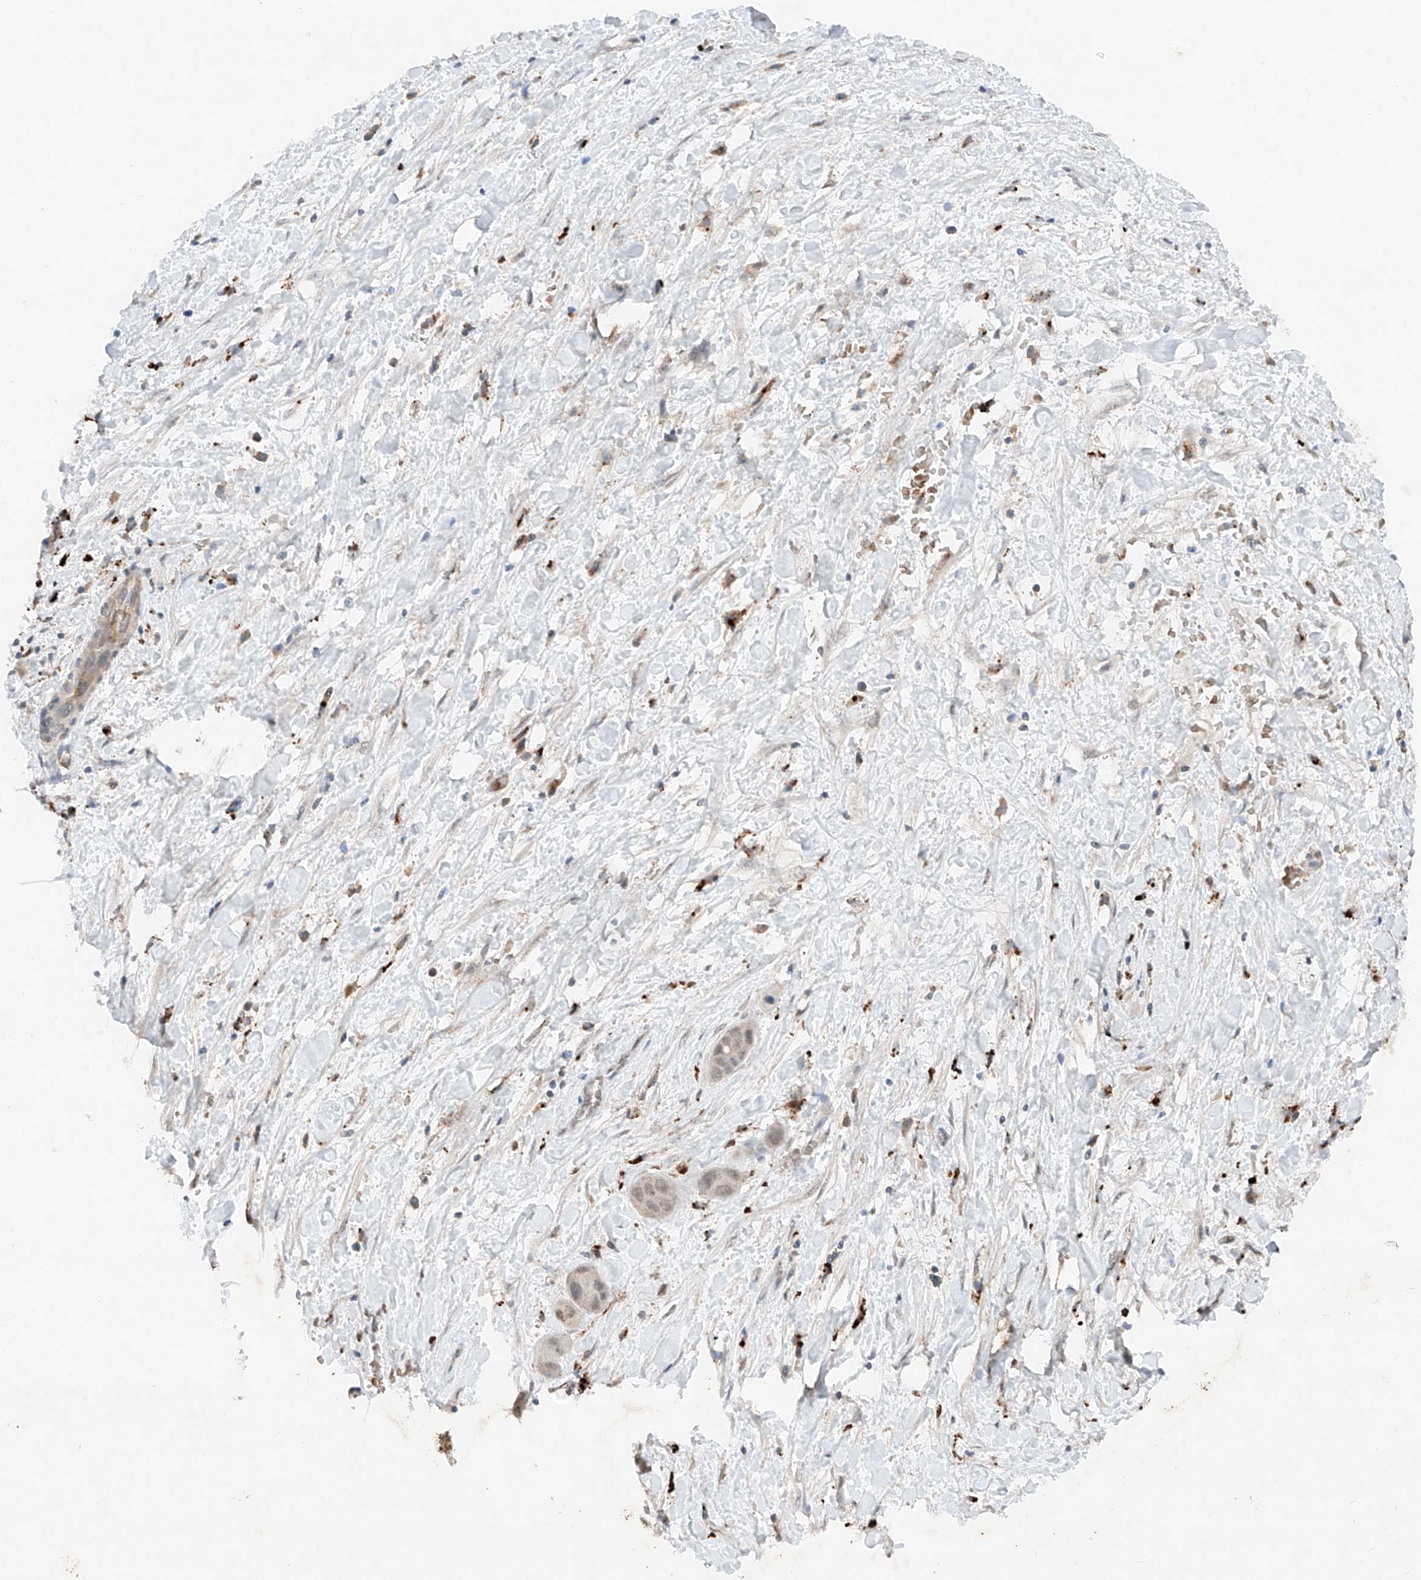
{"staining": {"intensity": "weak", "quantity": "25%-75%", "location": "nuclear"}, "tissue": "liver cancer", "cell_type": "Tumor cells", "image_type": "cancer", "snomed": [{"axis": "morphology", "description": "Cholangiocarcinoma"}, {"axis": "topography", "description": "Liver"}], "caption": "Immunohistochemistry micrograph of cholangiocarcinoma (liver) stained for a protein (brown), which reveals low levels of weak nuclear positivity in about 25%-75% of tumor cells.", "gene": "TBX4", "patient": {"sex": "female", "age": 52}}